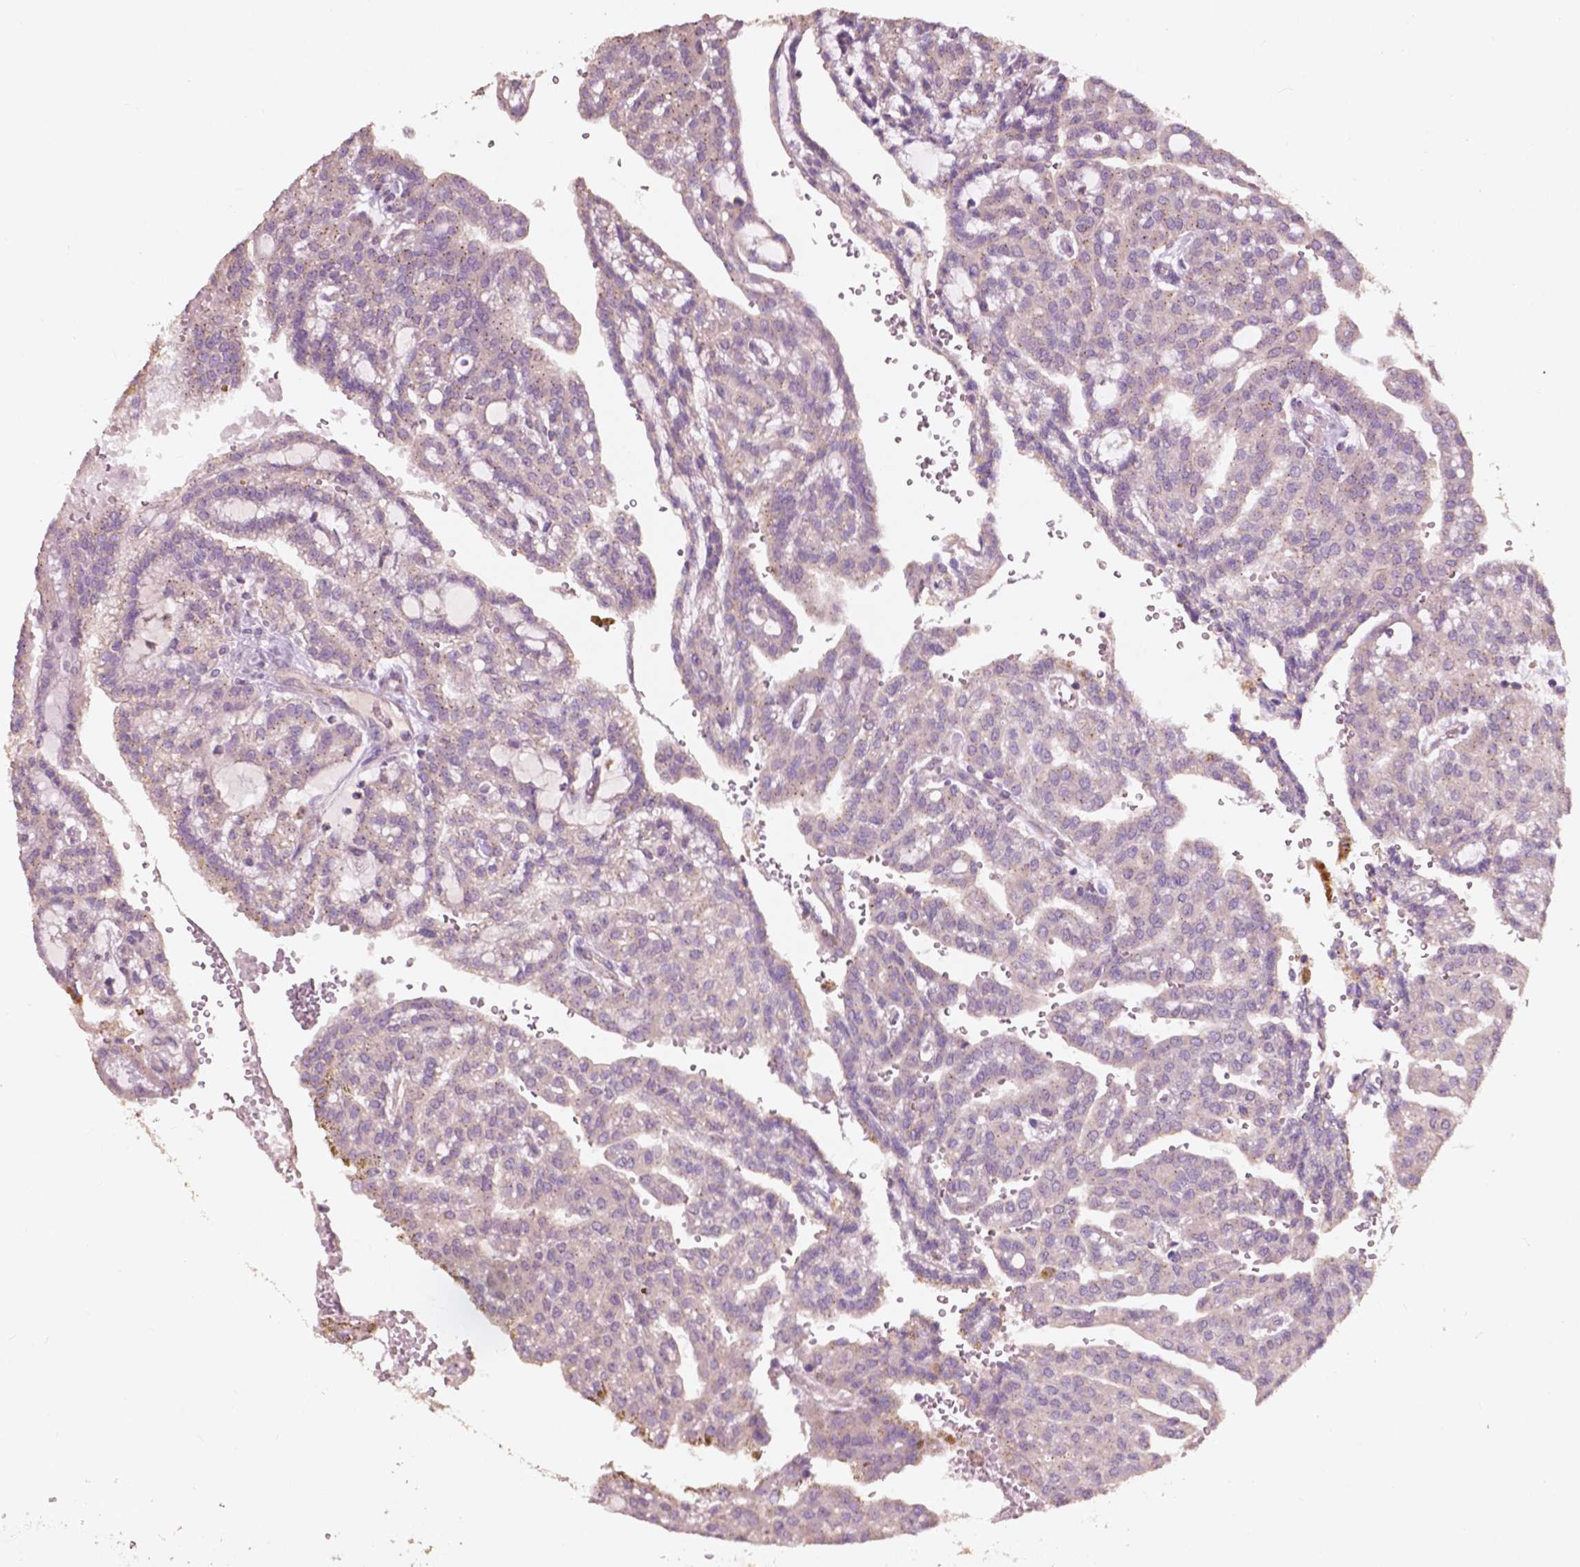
{"staining": {"intensity": "weak", "quantity": "<25%", "location": "cytoplasmic/membranous"}, "tissue": "renal cancer", "cell_type": "Tumor cells", "image_type": "cancer", "snomed": [{"axis": "morphology", "description": "Adenocarcinoma, NOS"}, {"axis": "topography", "description": "Kidney"}], "caption": "This is a photomicrograph of IHC staining of renal adenocarcinoma, which shows no expression in tumor cells.", "gene": "CHPT1", "patient": {"sex": "male", "age": 63}}